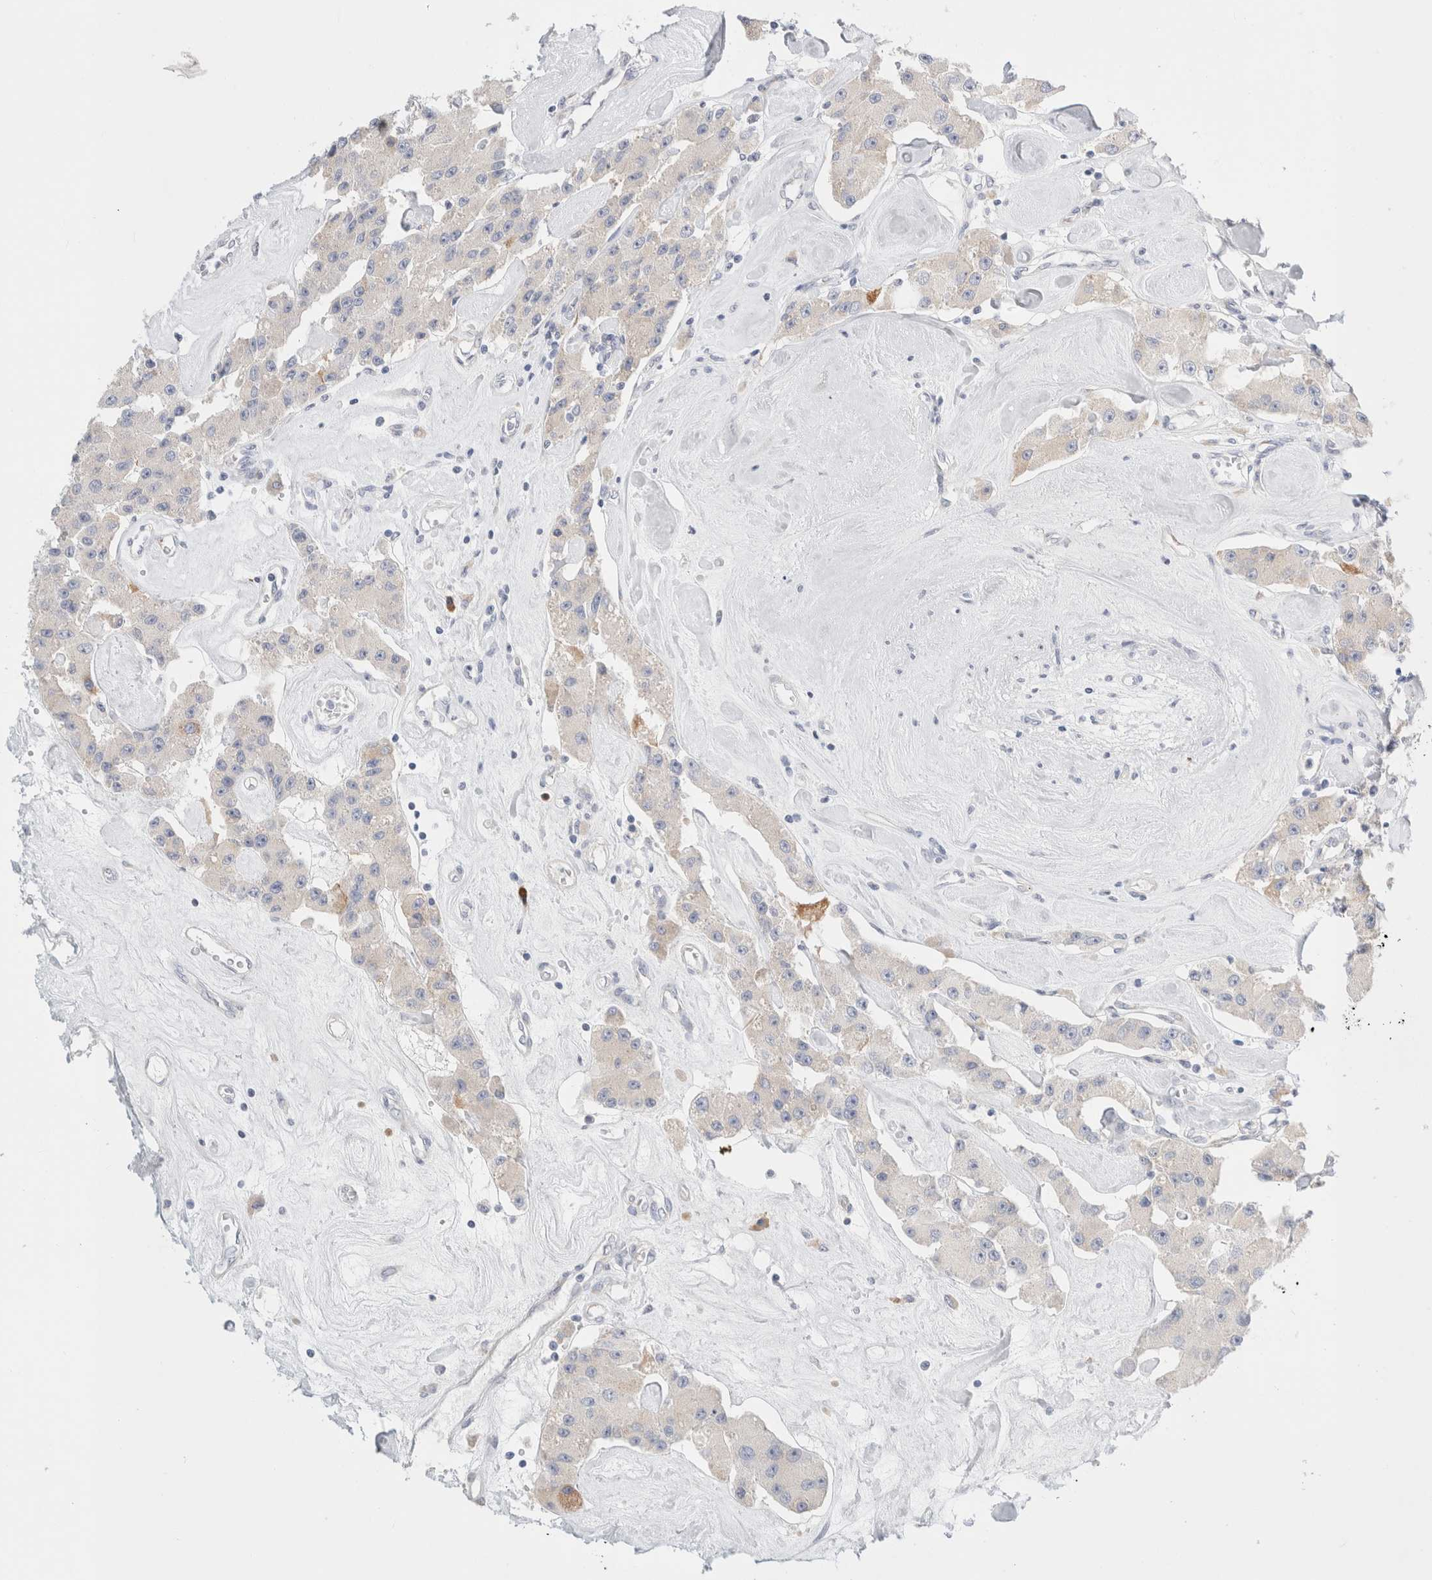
{"staining": {"intensity": "negative", "quantity": "none", "location": "none"}, "tissue": "carcinoid", "cell_type": "Tumor cells", "image_type": "cancer", "snomed": [{"axis": "morphology", "description": "Carcinoid, malignant, NOS"}, {"axis": "topography", "description": "Pancreas"}], "caption": "The immunohistochemistry image has no significant expression in tumor cells of carcinoid tissue. (DAB IHC with hematoxylin counter stain).", "gene": "CSK", "patient": {"sex": "male", "age": 41}}